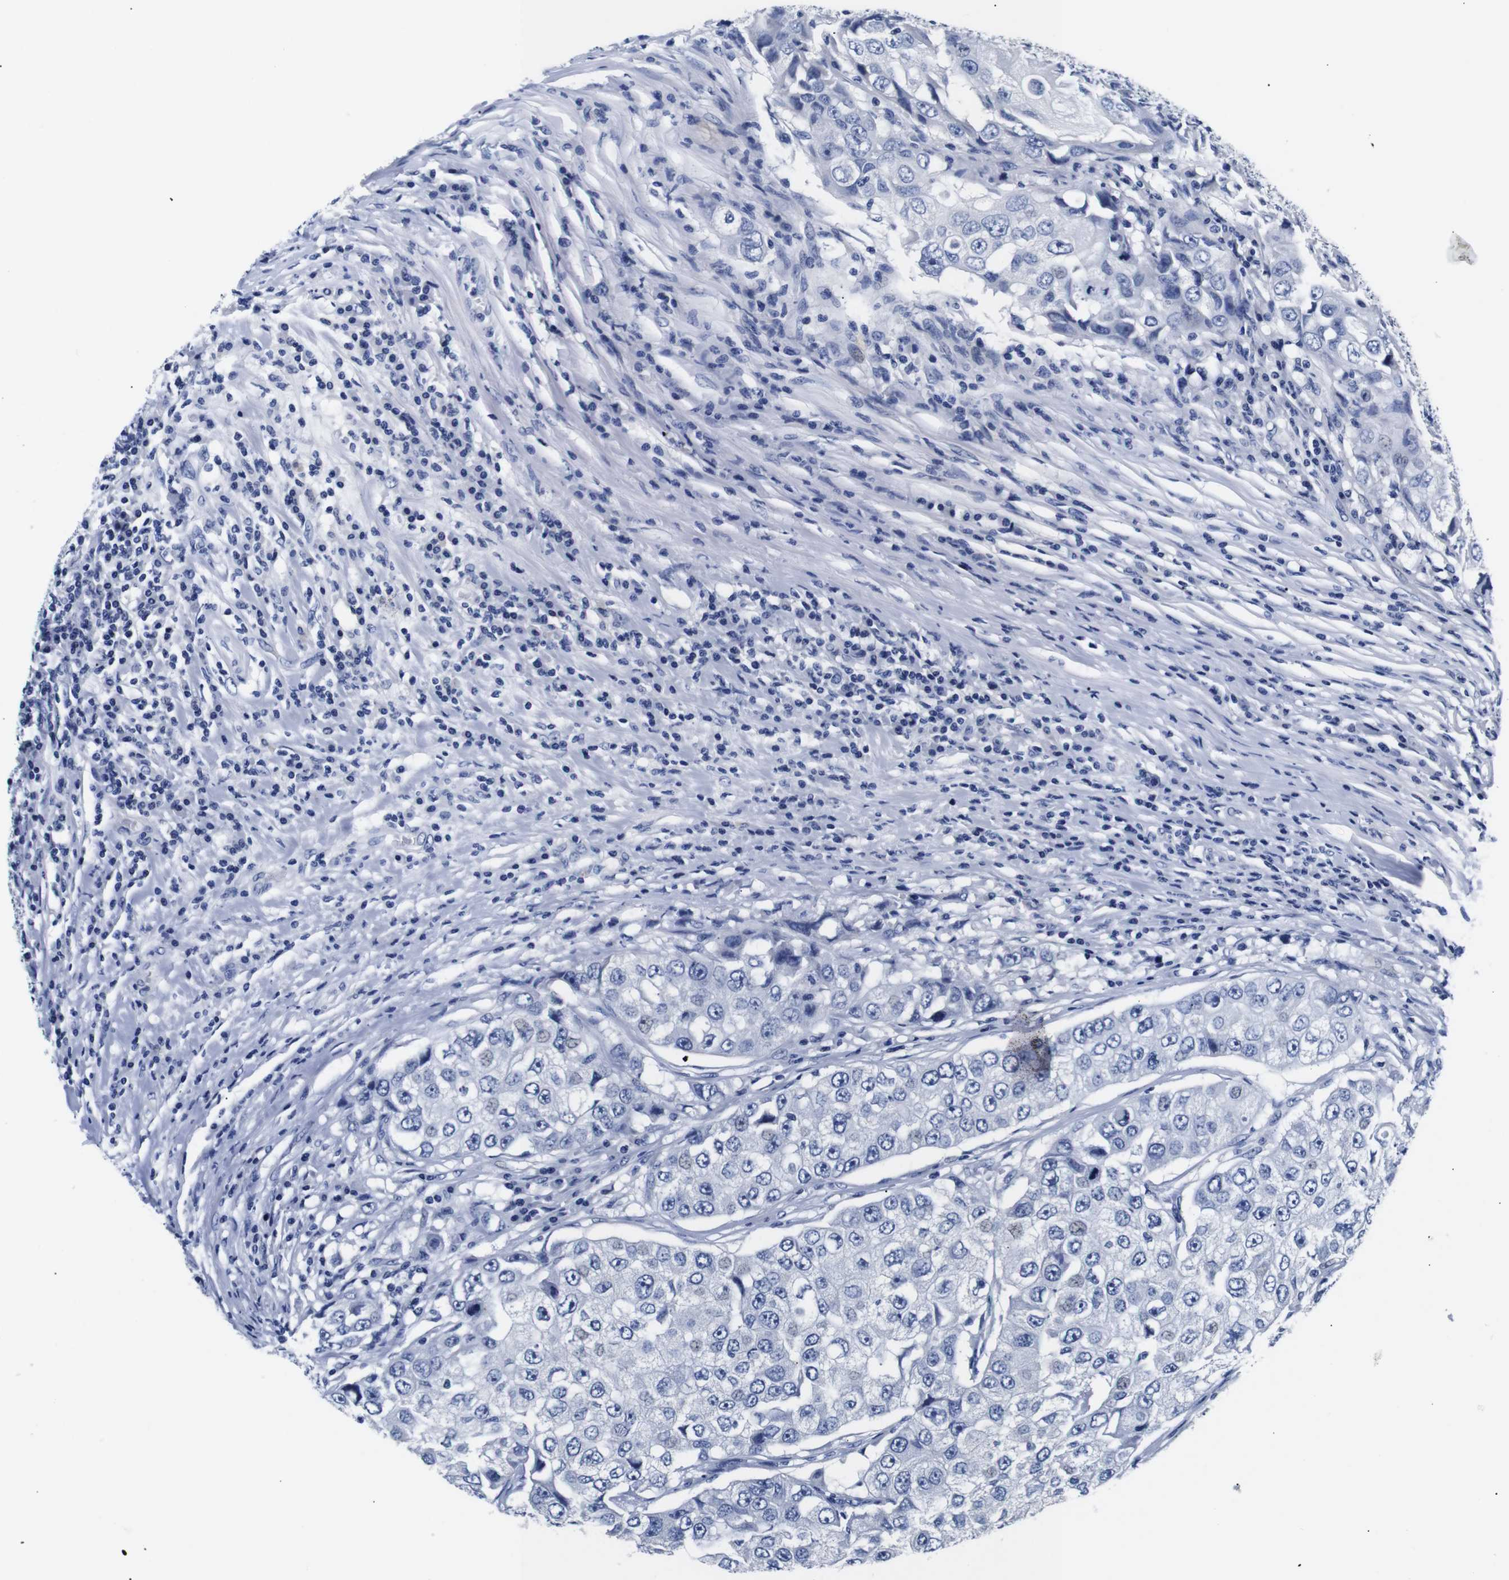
{"staining": {"intensity": "negative", "quantity": "none", "location": "none"}, "tissue": "breast cancer", "cell_type": "Tumor cells", "image_type": "cancer", "snomed": [{"axis": "morphology", "description": "Duct carcinoma"}, {"axis": "topography", "description": "Breast"}], "caption": "High power microscopy photomicrograph of an immunohistochemistry (IHC) photomicrograph of breast invasive ductal carcinoma, revealing no significant expression in tumor cells.", "gene": "GAP43", "patient": {"sex": "female", "age": 27}}